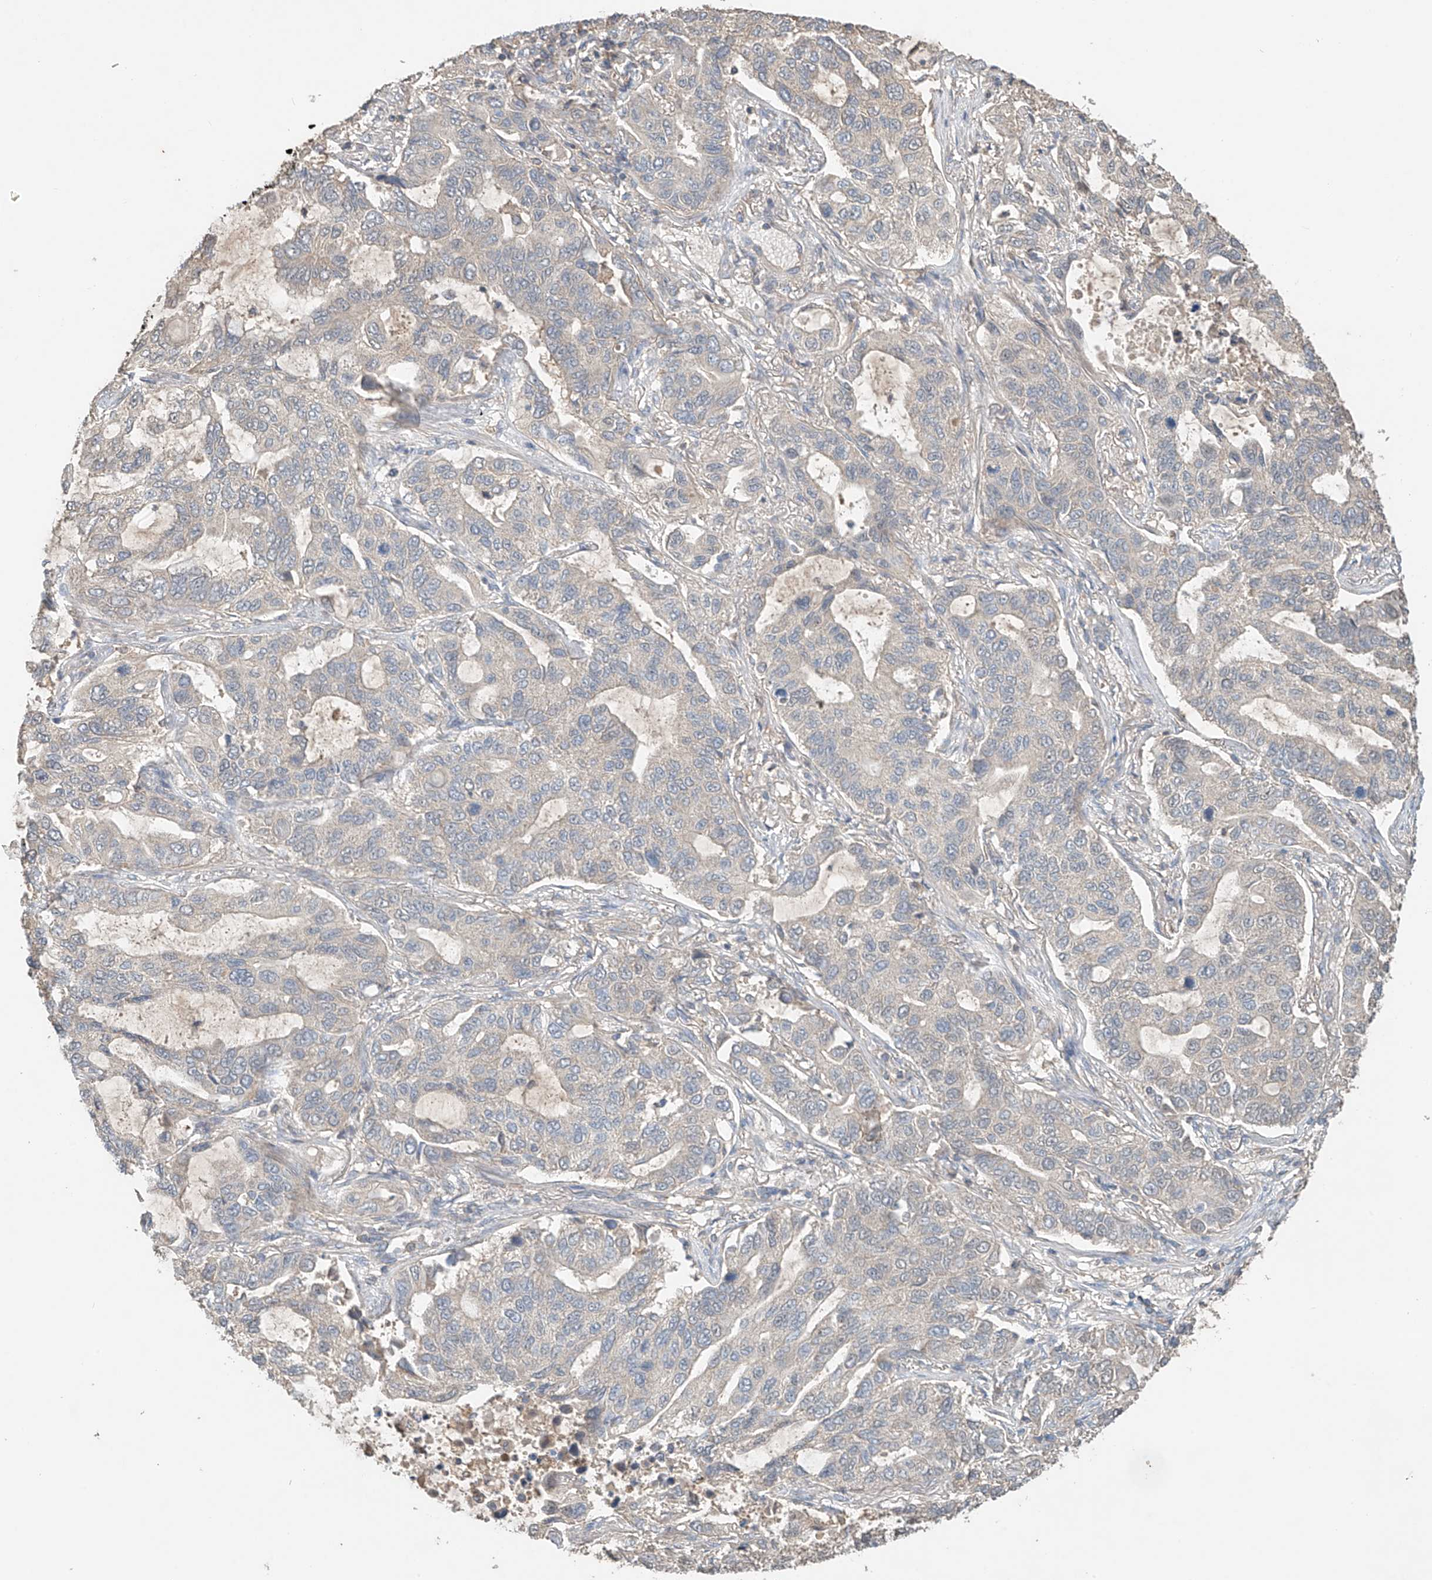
{"staining": {"intensity": "negative", "quantity": "none", "location": "none"}, "tissue": "lung cancer", "cell_type": "Tumor cells", "image_type": "cancer", "snomed": [{"axis": "morphology", "description": "Adenocarcinoma, NOS"}, {"axis": "topography", "description": "Lung"}], "caption": "Photomicrograph shows no significant protein expression in tumor cells of adenocarcinoma (lung). (DAB immunohistochemistry with hematoxylin counter stain).", "gene": "GNB1L", "patient": {"sex": "male", "age": 64}}